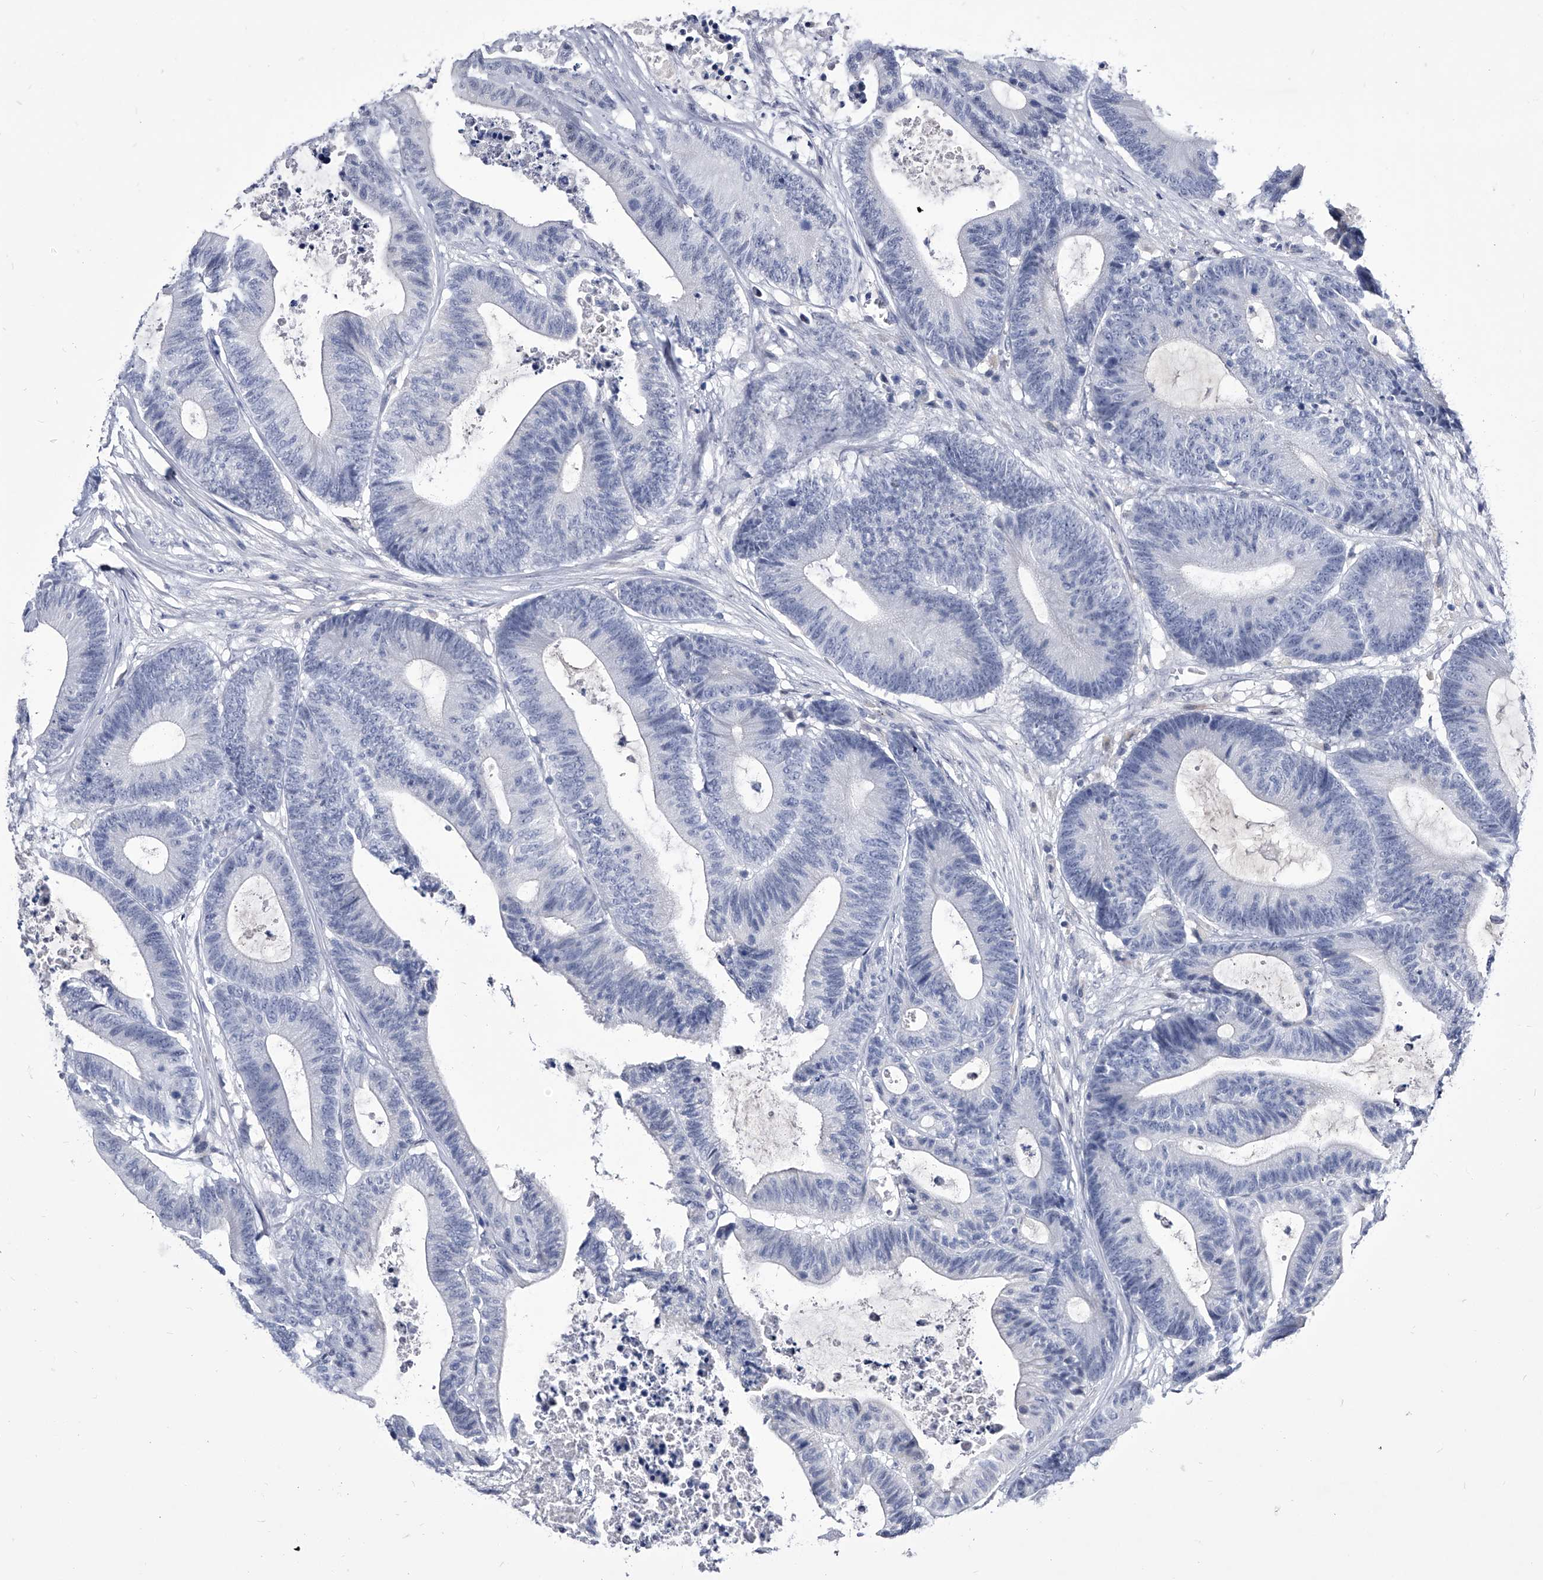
{"staining": {"intensity": "negative", "quantity": "none", "location": "none"}, "tissue": "colorectal cancer", "cell_type": "Tumor cells", "image_type": "cancer", "snomed": [{"axis": "morphology", "description": "Adenocarcinoma, NOS"}, {"axis": "topography", "description": "Colon"}], "caption": "DAB (3,3'-diaminobenzidine) immunohistochemical staining of adenocarcinoma (colorectal) exhibits no significant staining in tumor cells.", "gene": "CRISP2", "patient": {"sex": "female", "age": 84}}